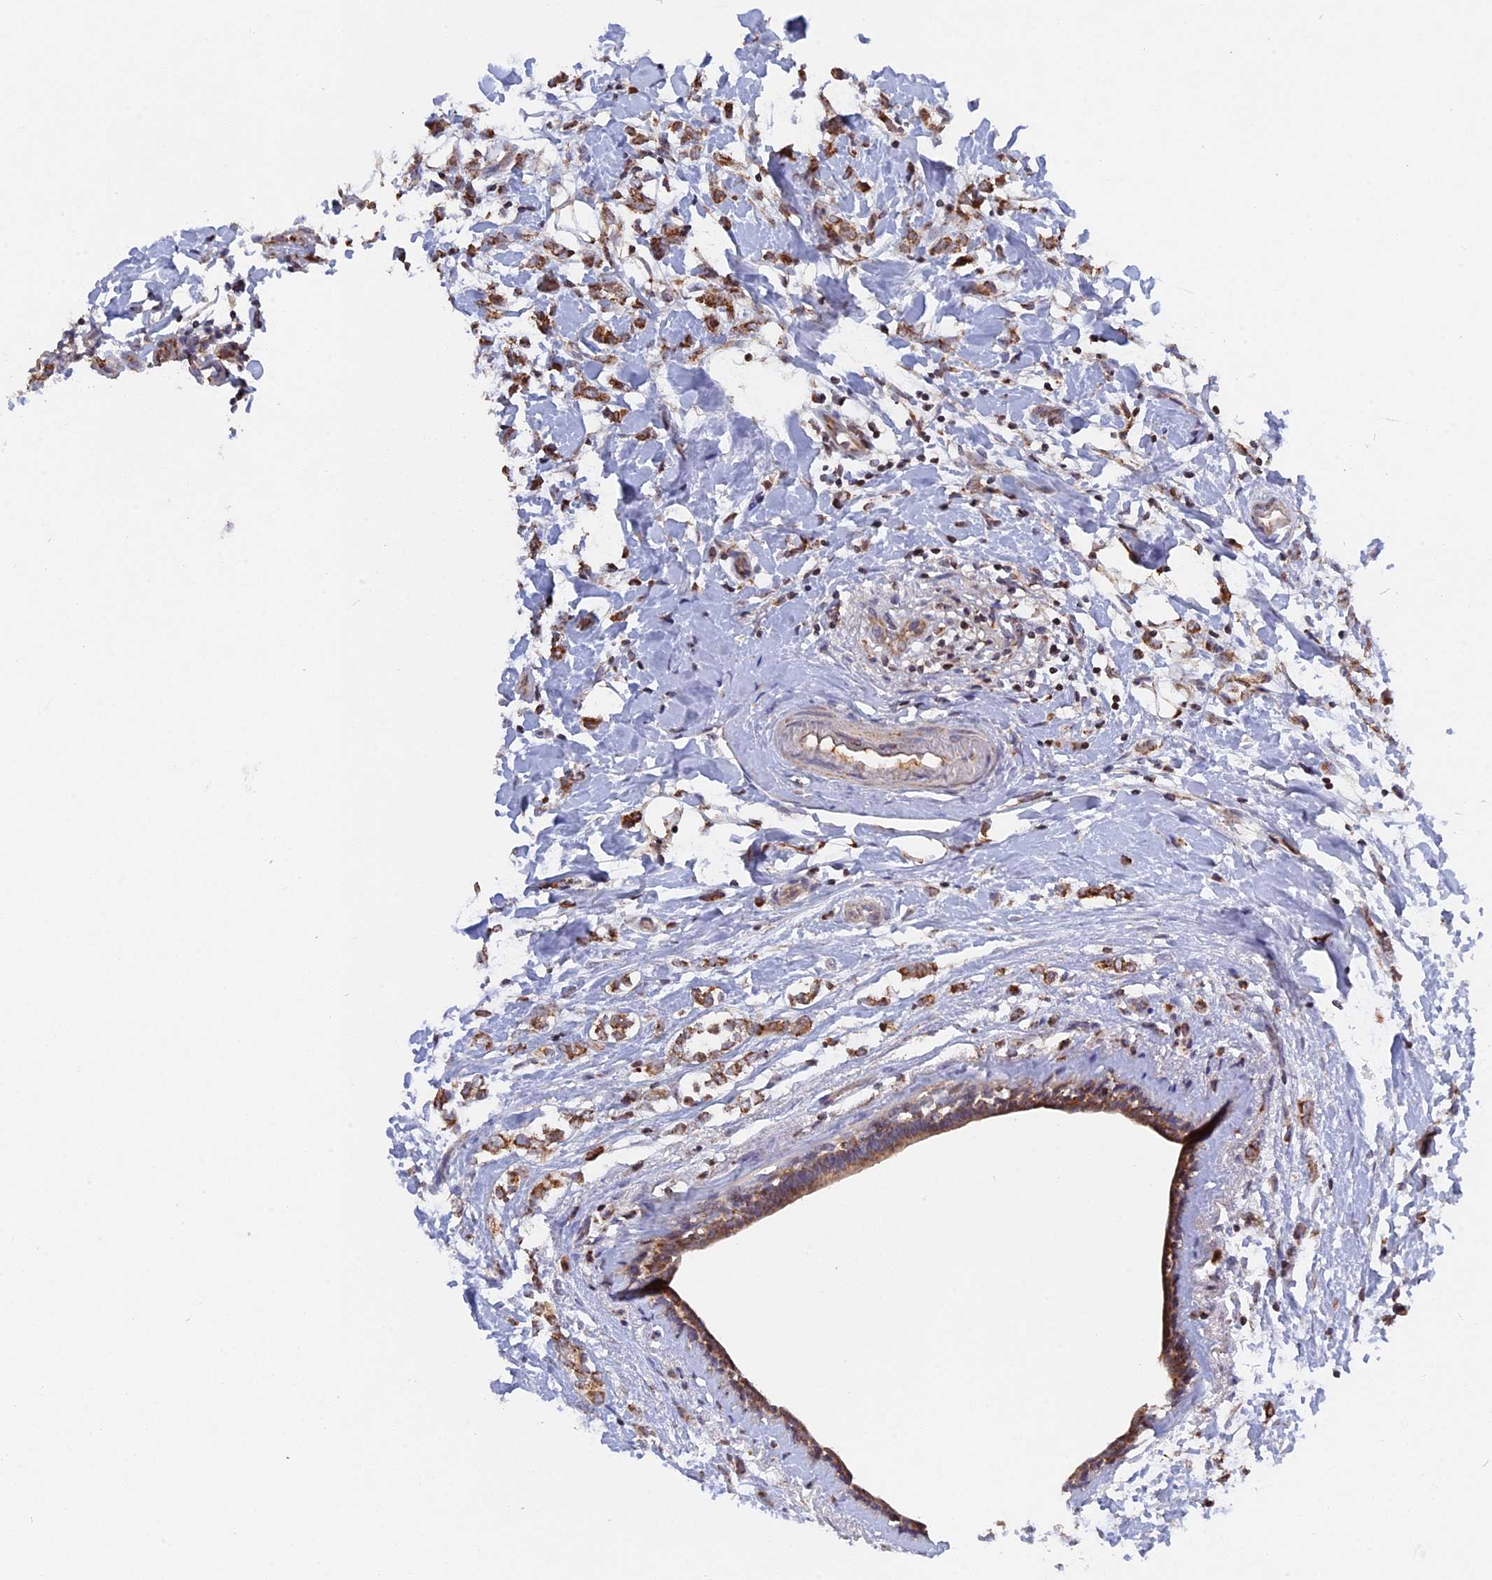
{"staining": {"intensity": "moderate", "quantity": ">75%", "location": "cytoplasmic/membranous"}, "tissue": "breast cancer", "cell_type": "Tumor cells", "image_type": "cancer", "snomed": [{"axis": "morphology", "description": "Normal tissue, NOS"}, {"axis": "morphology", "description": "Lobular carcinoma"}, {"axis": "topography", "description": "Breast"}], "caption": "An image of breast cancer stained for a protein reveals moderate cytoplasmic/membranous brown staining in tumor cells.", "gene": "MPV17L", "patient": {"sex": "female", "age": 47}}